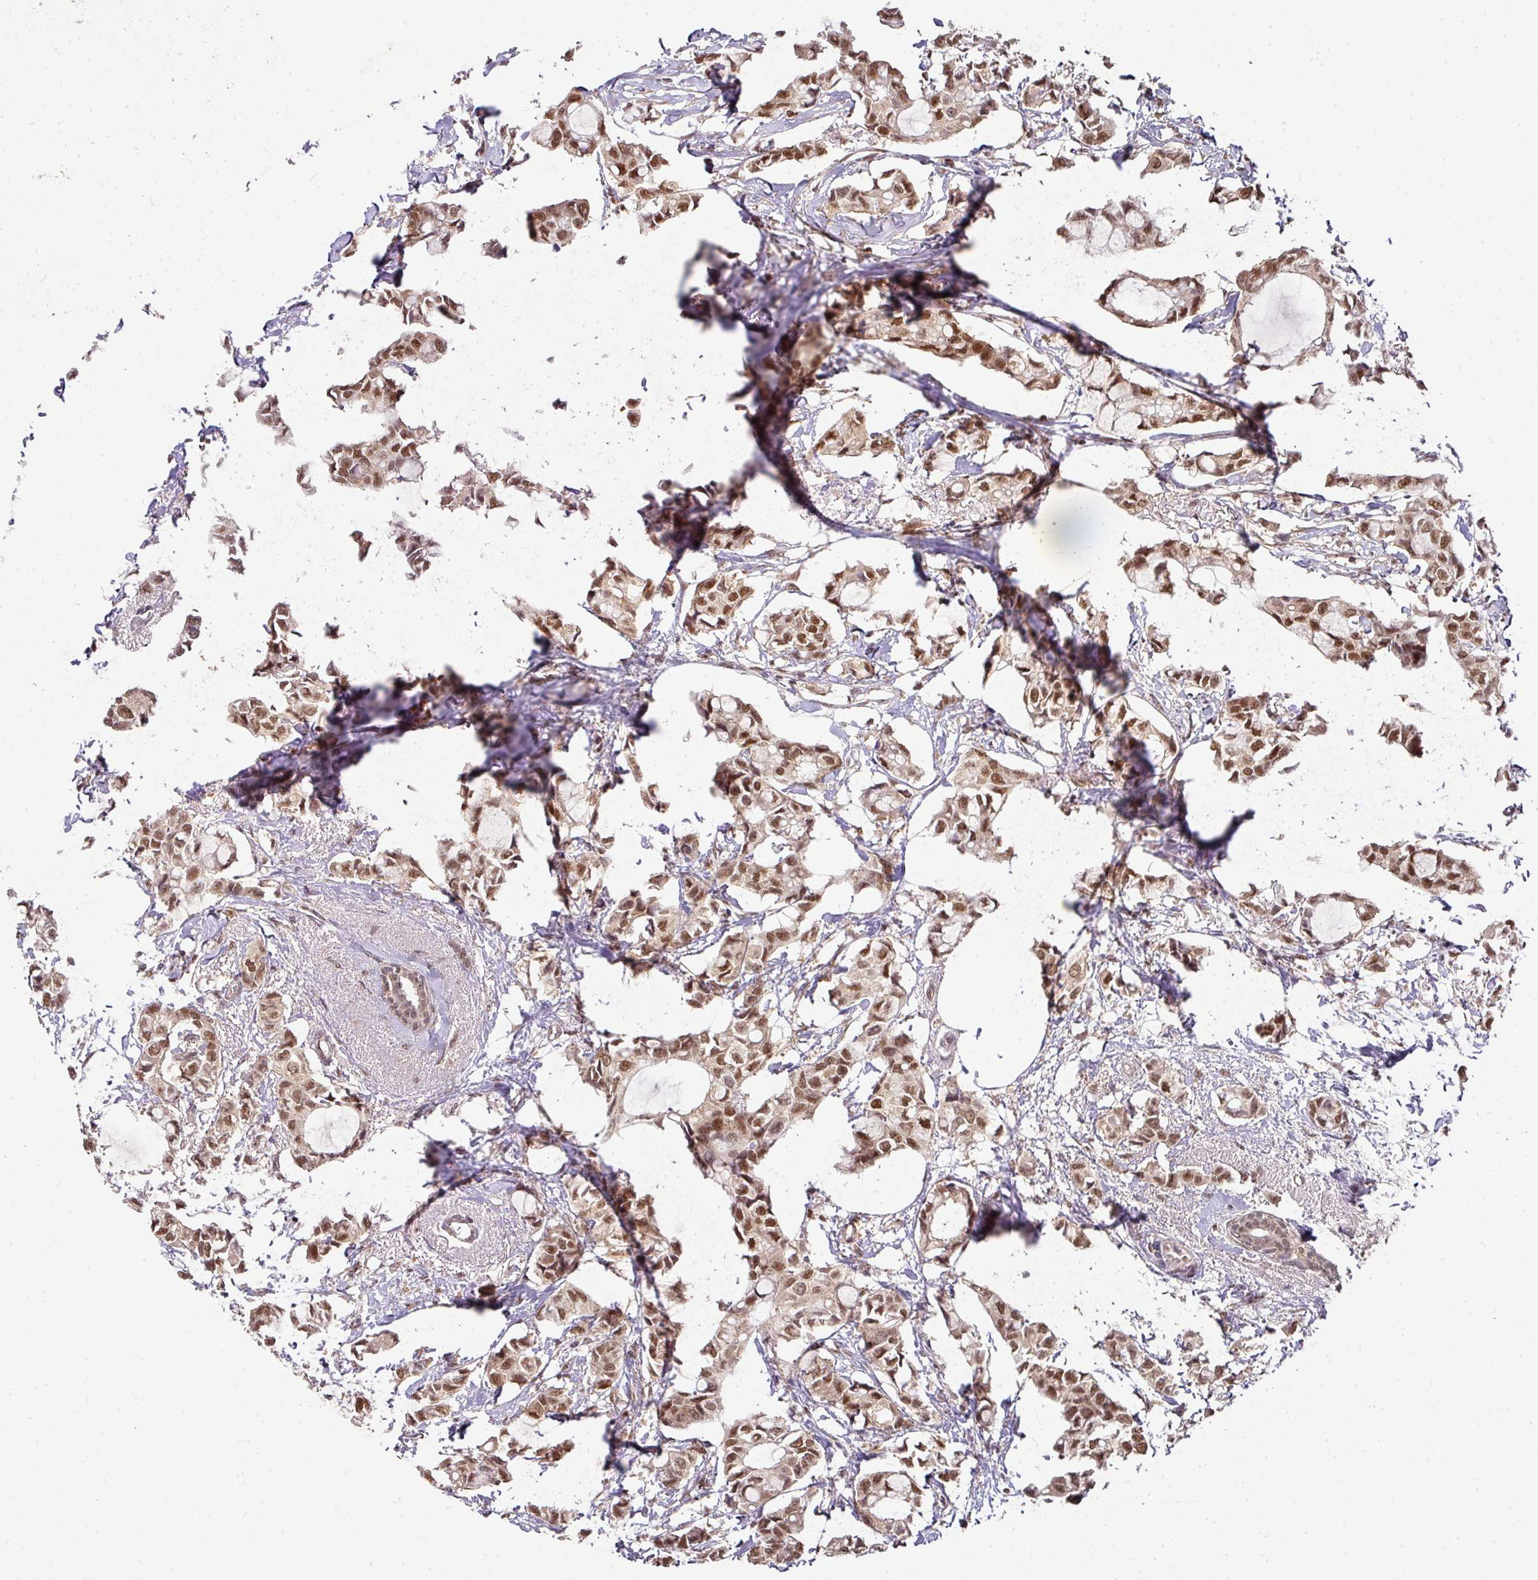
{"staining": {"intensity": "moderate", "quantity": ">75%", "location": "nuclear"}, "tissue": "breast cancer", "cell_type": "Tumor cells", "image_type": "cancer", "snomed": [{"axis": "morphology", "description": "Duct carcinoma"}, {"axis": "topography", "description": "Breast"}], "caption": "A micrograph of human breast cancer stained for a protein displays moderate nuclear brown staining in tumor cells. Immunohistochemistry stains the protein of interest in brown and the nuclei are stained blue.", "gene": "RANBP9", "patient": {"sex": "female", "age": 73}}